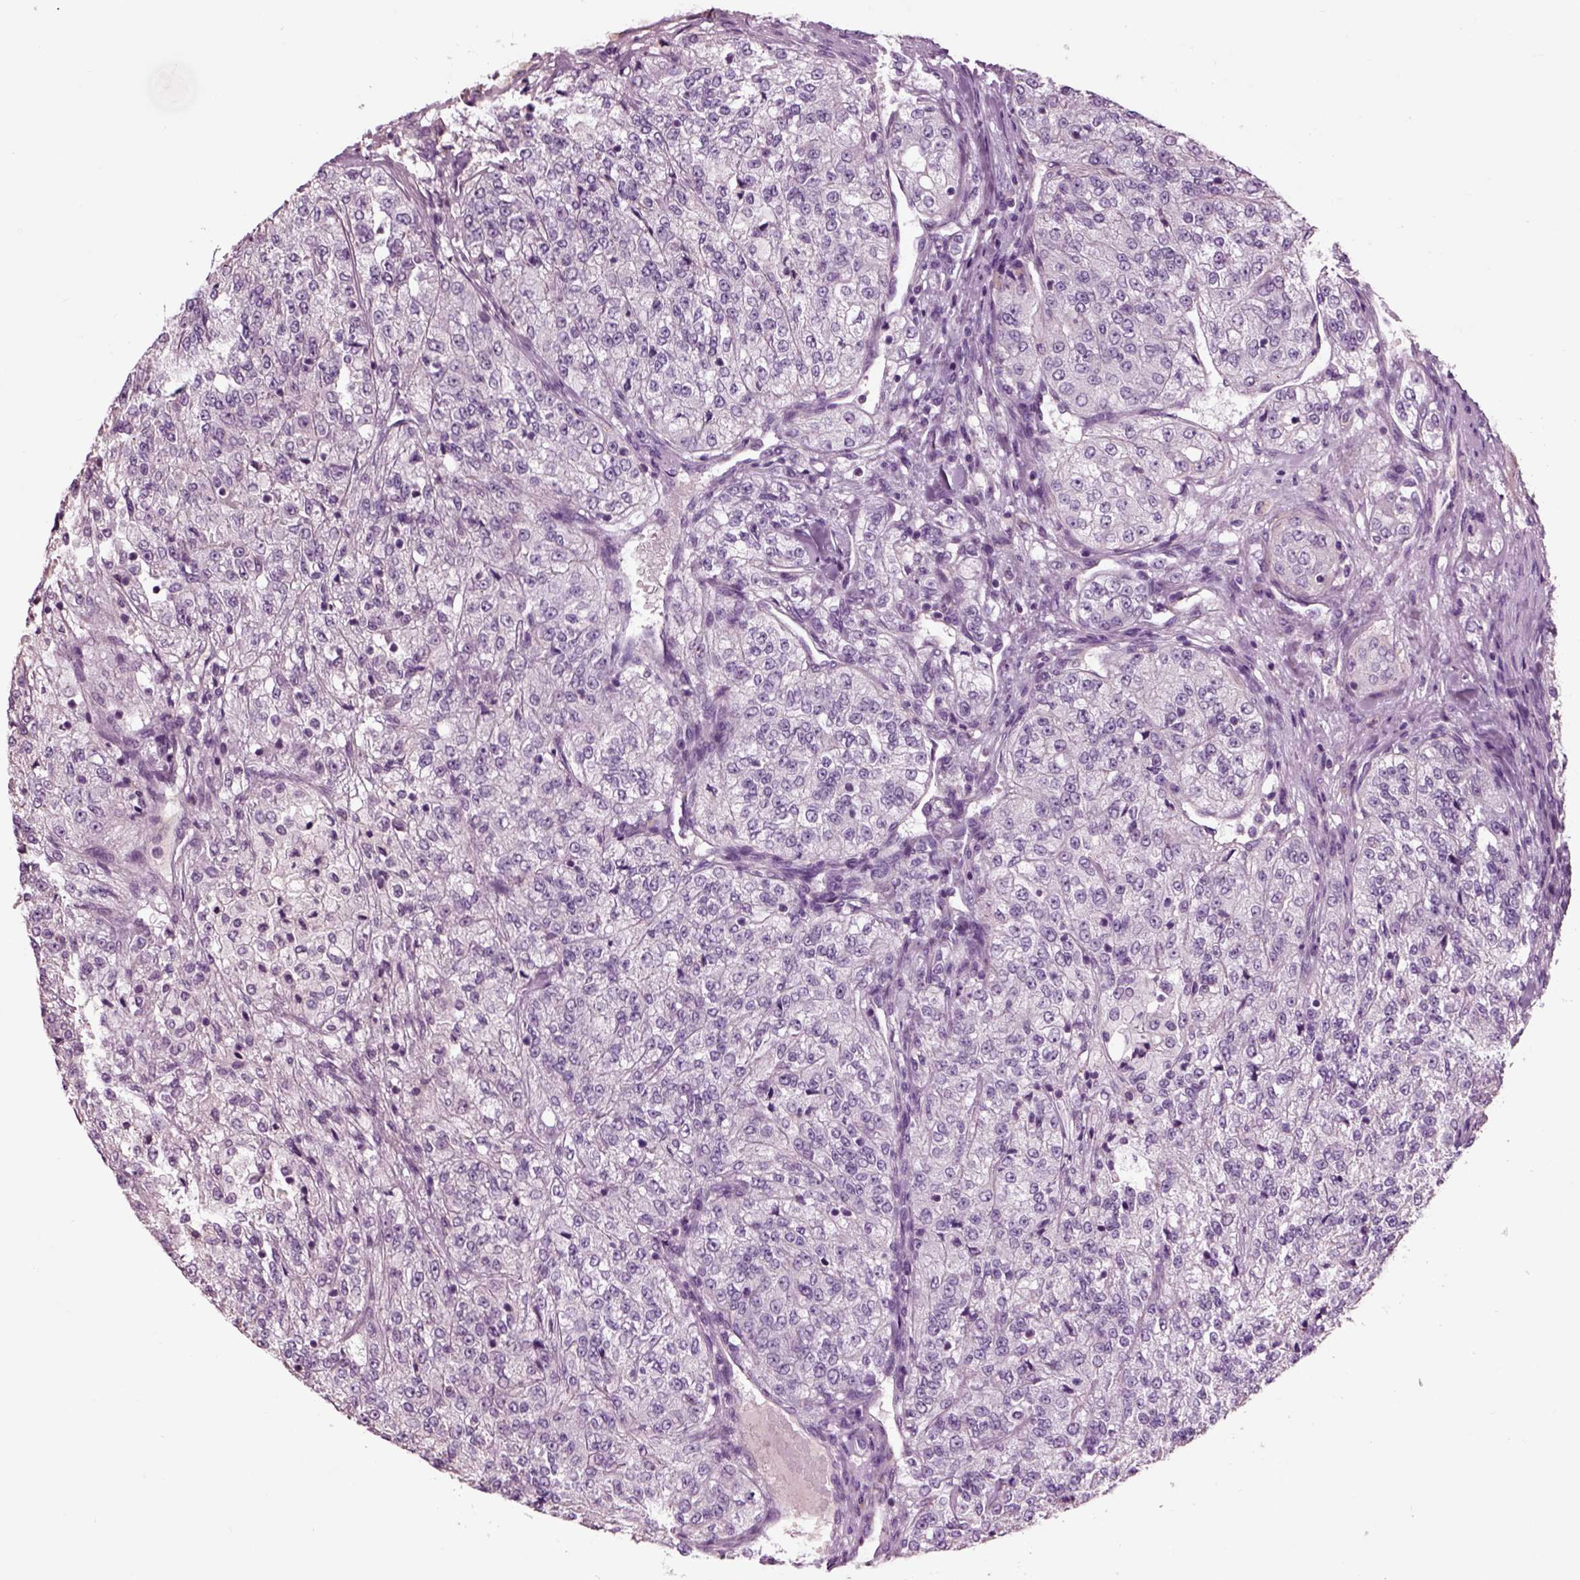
{"staining": {"intensity": "negative", "quantity": "none", "location": "none"}, "tissue": "renal cancer", "cell_type": "Tumor cells", "image_type": "cancer", "snomed": [{"axis": "morphology", "description": "Adenocarcinoma, NOS"}, {"axis": "topography", "description": "Kidney"}], "caption": "An image of renal cancer stained for a protein reveals no brown staining in tumor cells.", "gene": "CHGB", "patient": {"sex": "female", "age": 63}}